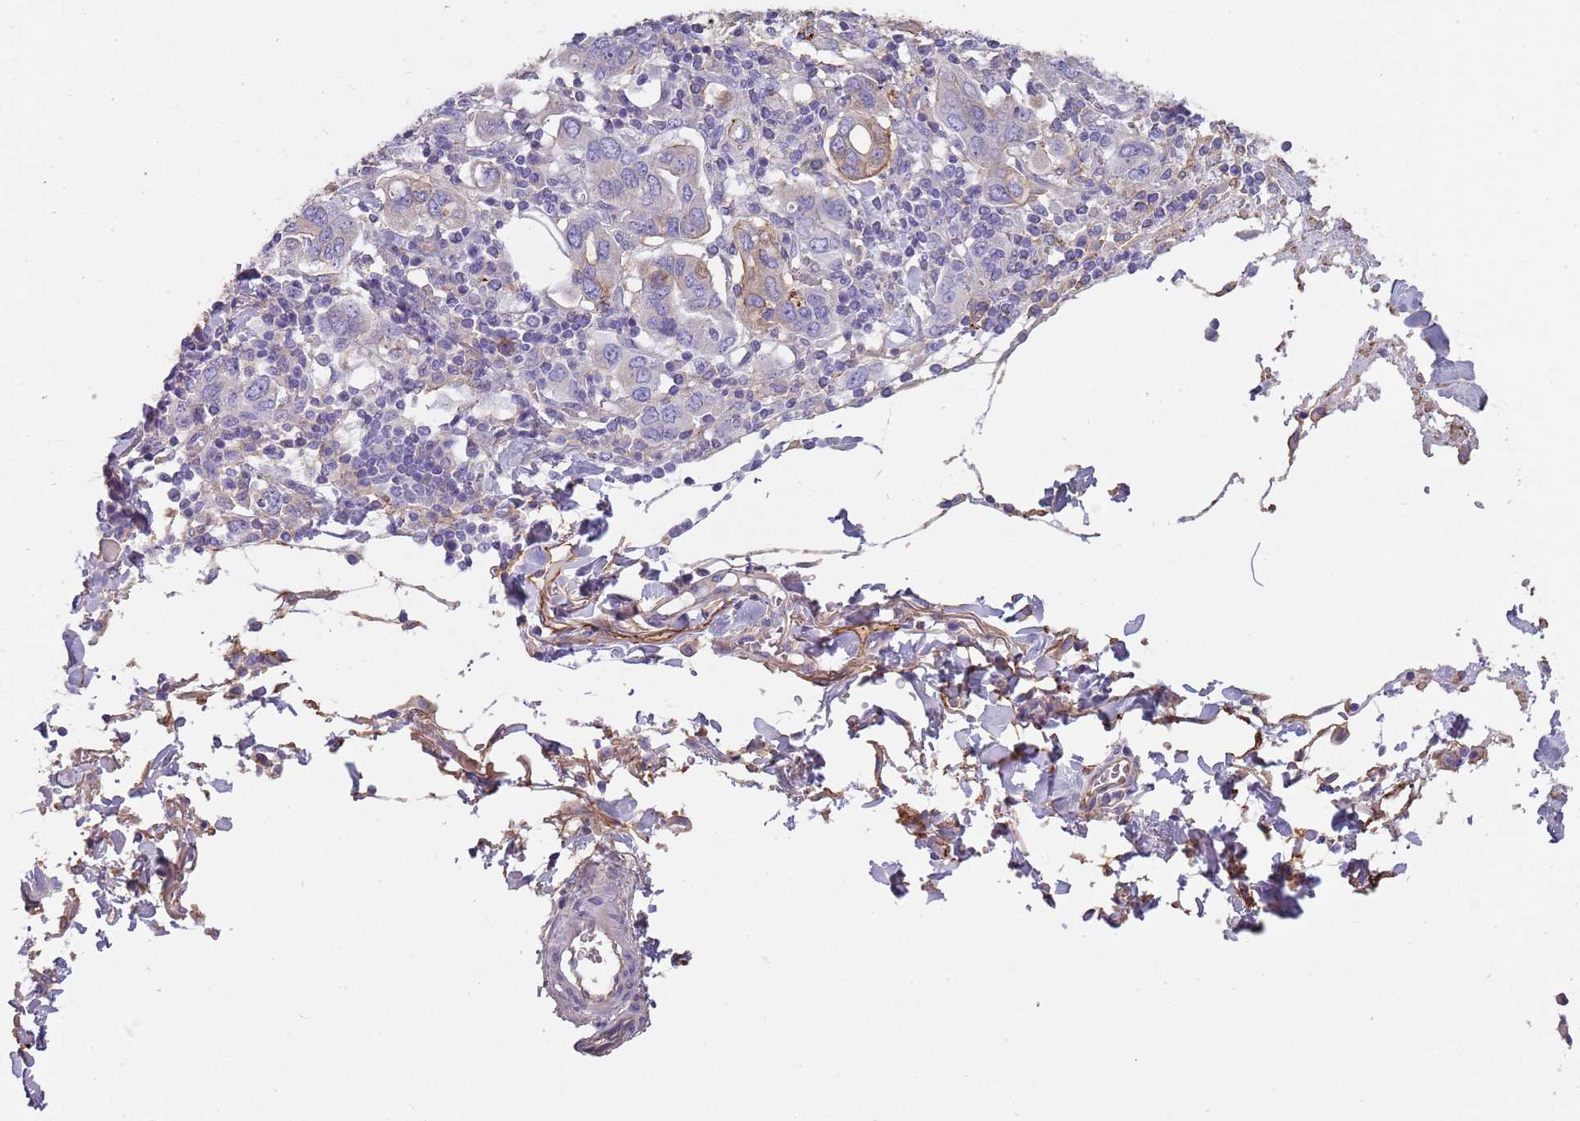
{"staining": {"intensity": "negative", "quantity": "none", "location": "none"}, "tissue": "stomach cancer", "cell_type": "Tumor cells", "image_type": "cancer", "snomed": [{"axis": "morphology", "description": "Adenocarcinoma, NOS"}, {"axis": "topography", "description": "Stomach, upper"}, {"axis": "topography", "description": "Stomach"}], "caption": "Immunohistochemistry (IHC) micrograph of human stomach cancer (adenocarcinoma) stained for a protein (brown), which reveals no staining in tumor cells. (DAB (3,3'-diaminobenzidine) IHC with hematoxylin counter stain).", "gene": "NBPF3", "patient": {"sex": "male", "age": 62}}